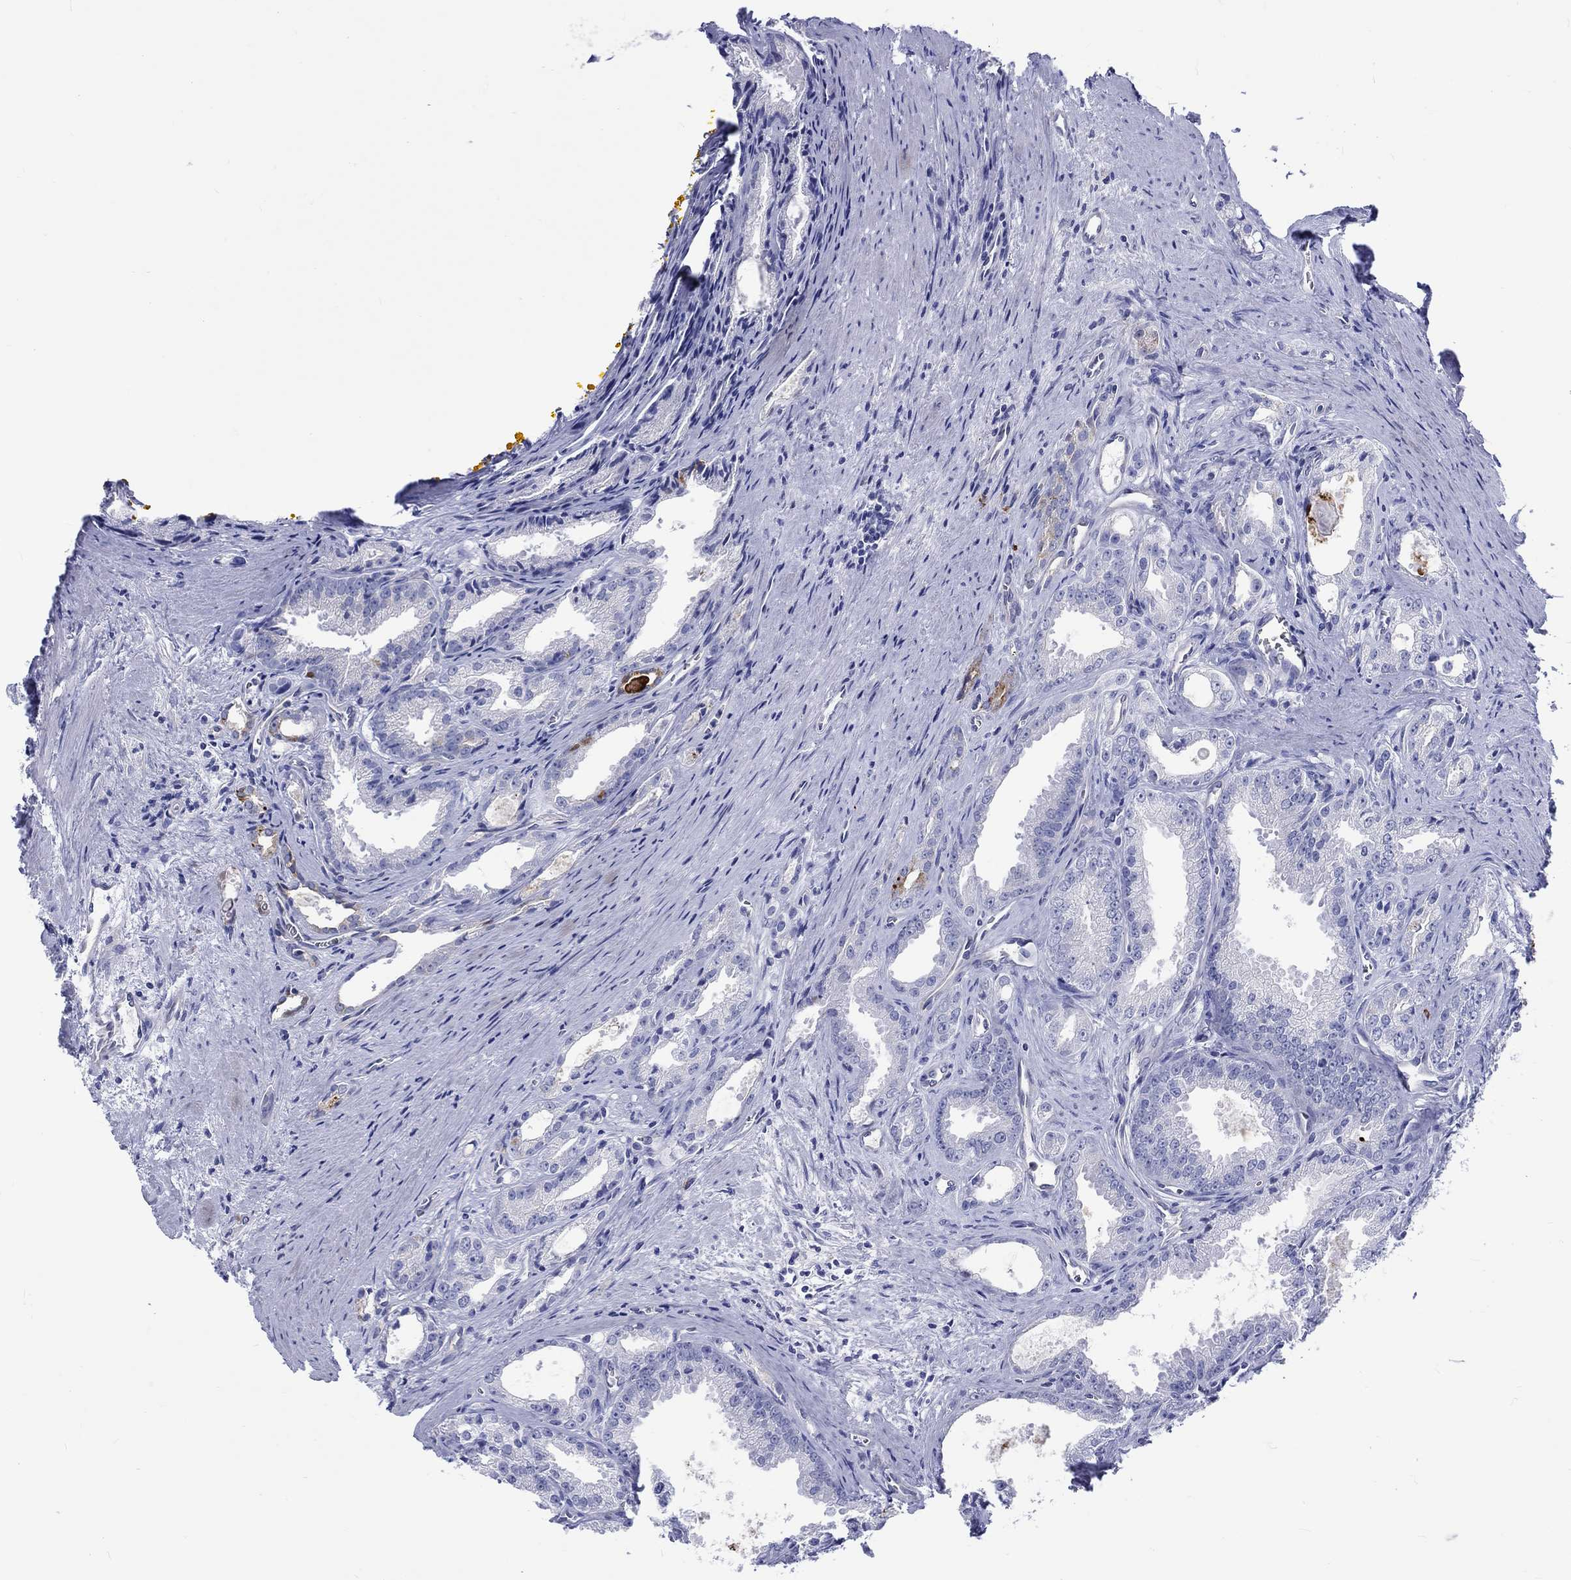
{"staining": {"intensity": "negative", "quantity": "none", "location": "none"}, "tissue": "prostate cancer", "cell_type": "Tumor cells", "image_type": "cancer", "snomed": [{"axis": "morphology", "description": "Adenocarcinoma, NOS"}, {"axis": "morphology", "description": "Adenocarcinoma, High grade"}, {"axis": "topography", "description": "Prostate"}], "caption": "High power microscopy photomicrograph of an immunohistochemistry (IHC) micrograph of adenocarcinoma (high-grade) (prostate), revealing no significant positivity in tumor cells.", "gene": "SH2D7", "patient": {"sex": "male", "age": 70}}